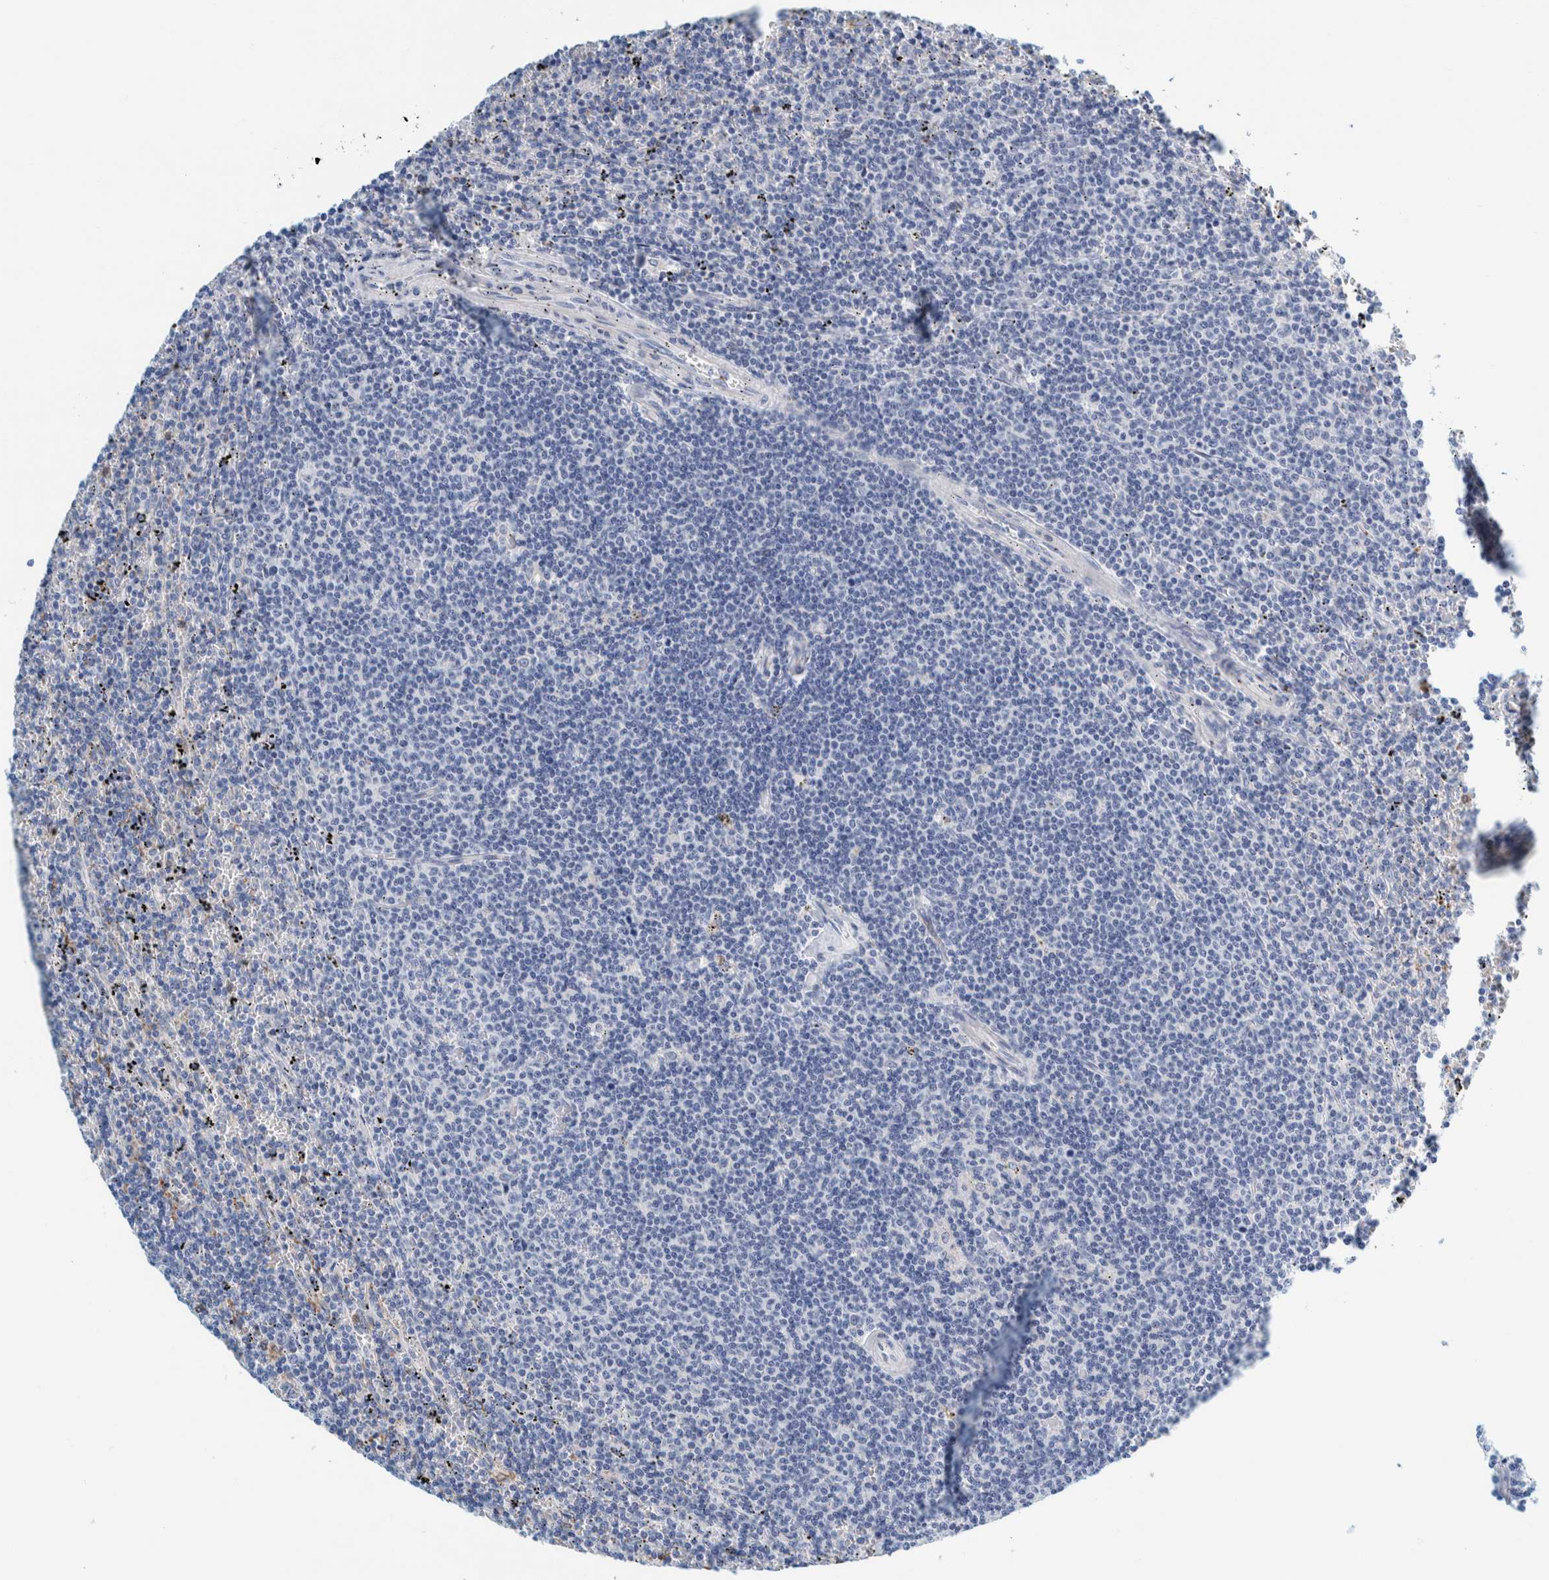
{"staining": {"intensity": "negative", "quantity": "none", "location": "none"}, "tissue": "lymphoma", "cell_type": "Tumor cells", "image_type": "cancer", "snomed": [{"axis": "morphology", "description": "Malignant lymphoma, non-Hodgkin's type, Low grade"}, {"axis": "topography", "description": "Spleen"}], "caption": "Tumor cells show no significant staining in lymphoma.", "gene": "MOG", "patient": {"sex": "female", "age": 50}}